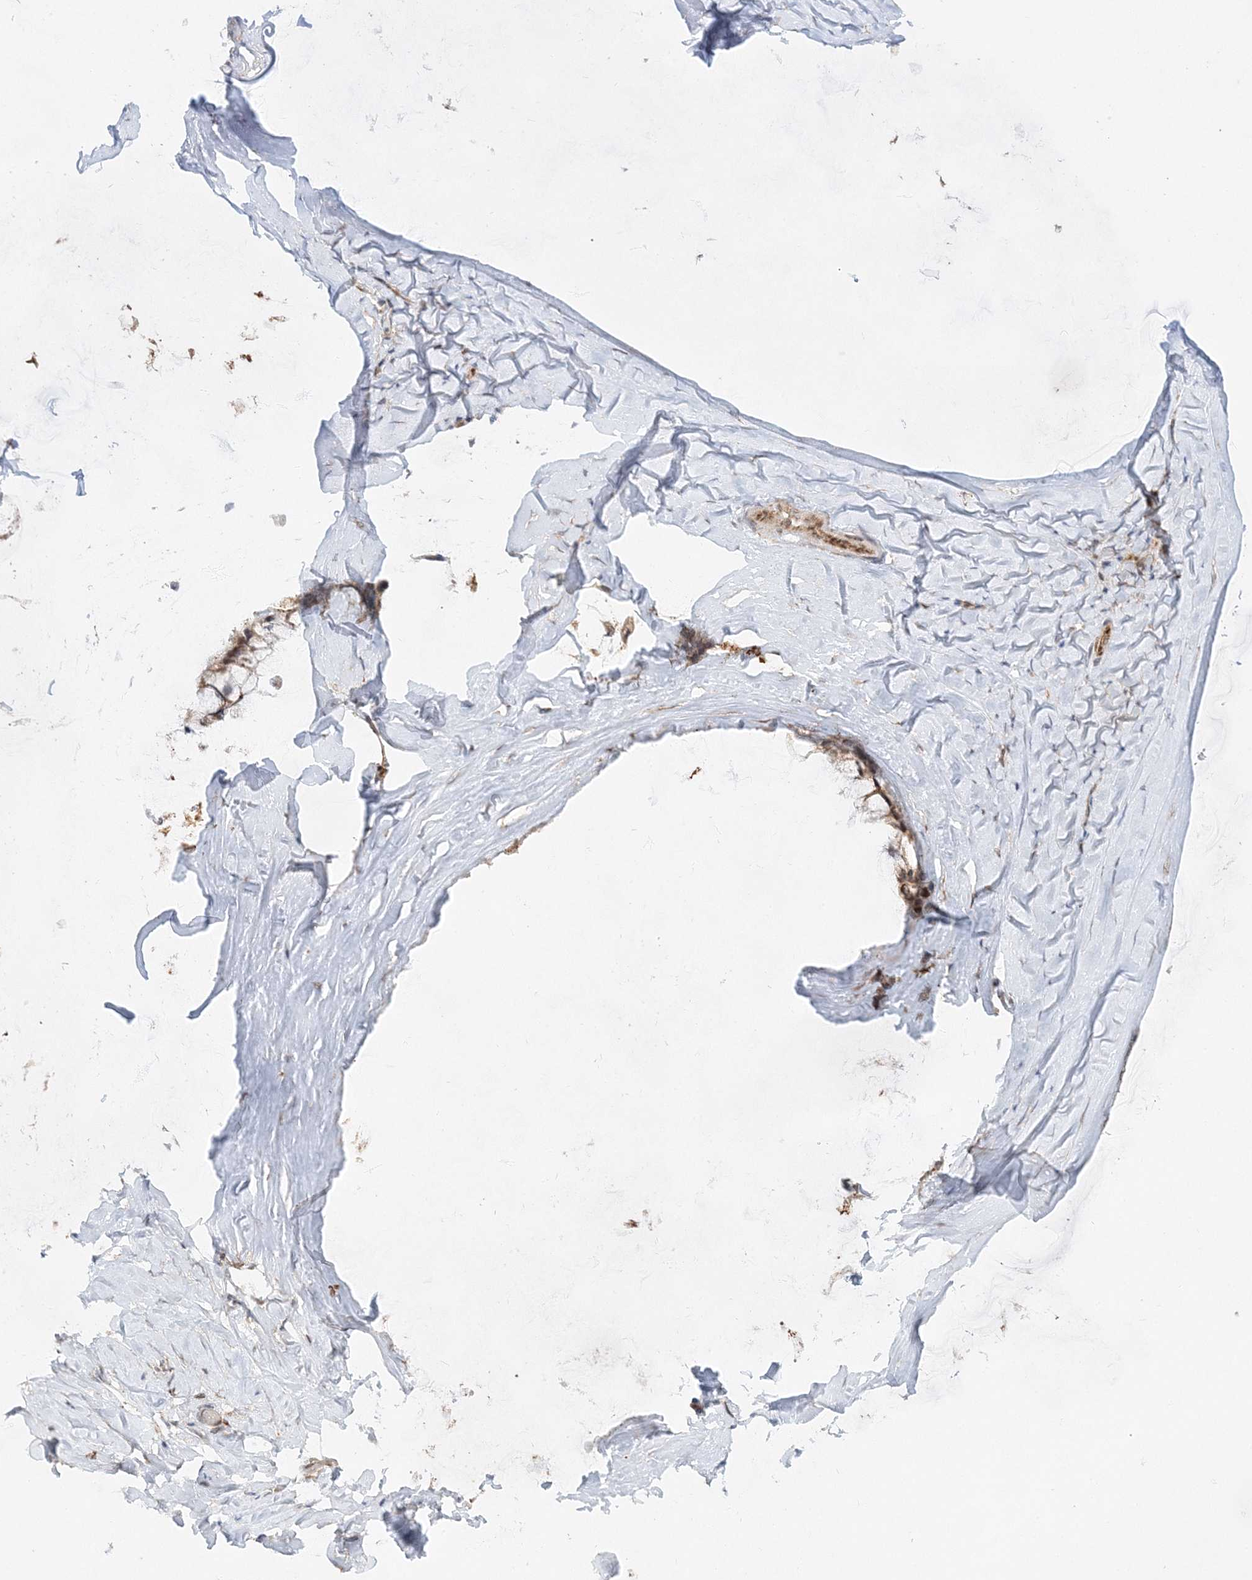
{"staining": {"intensity": "weak", "quantity": ">75%", "location": "cytoplasmic/membranous"}, "tissue": "ovarian cancer", "cell_type": "Tumor cells", "image_type": "cancer", "snomed": [{"axis": "morphology", "description": "Cystadenocarcinoma, mucinous, NOS"}, {"axis": "topography", "description": "Ovary"}], "caption": "A low amount of weak cytoplasmic/membranous staining is appreciated in approximately >75% of tumor cells in ovarian cancer tissue.", "gene": "RAB11FIP2", "patient": {"sex": "female", "age": 39}}